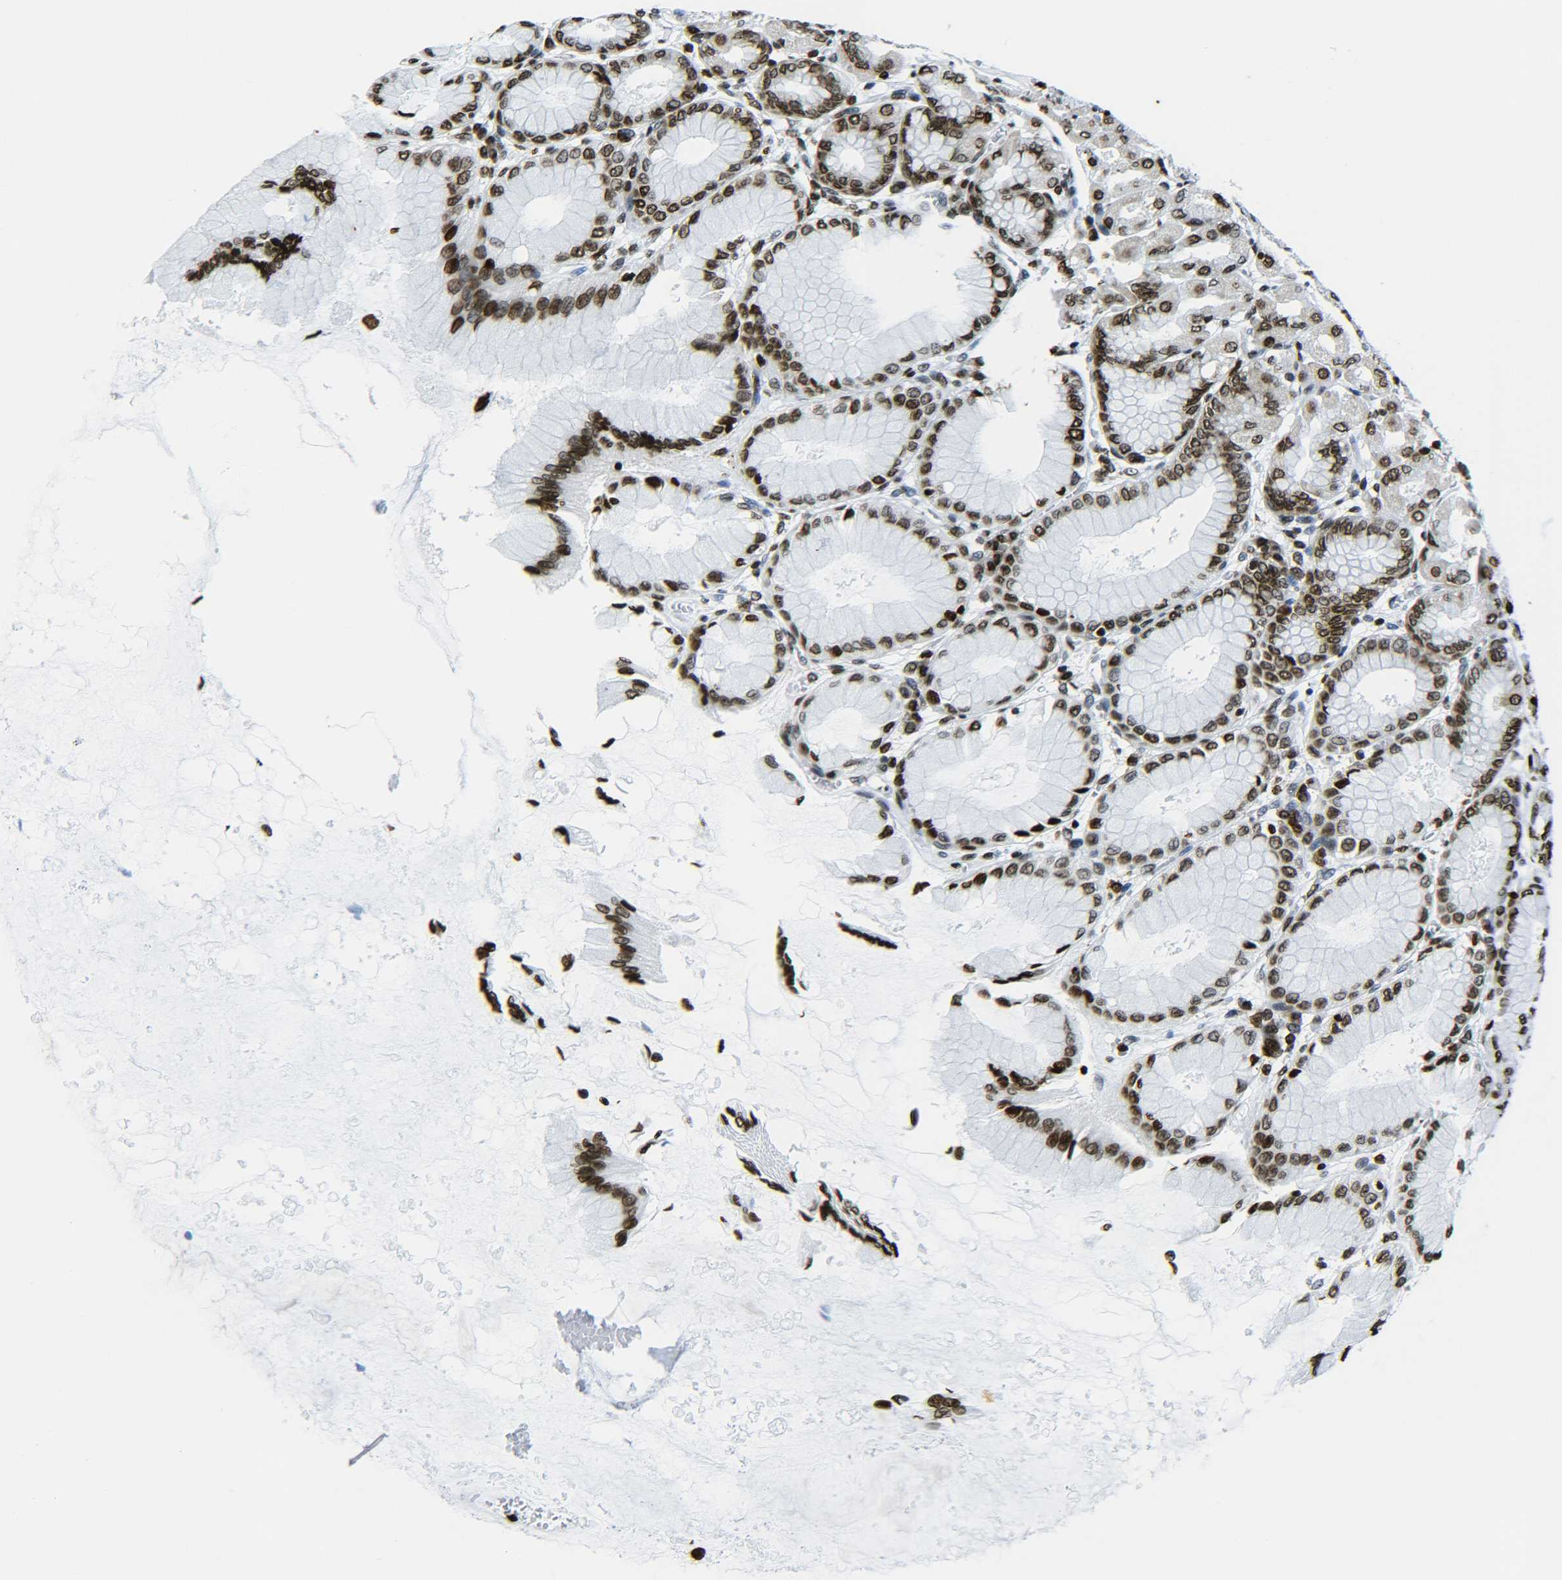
{"staining": {"intensity": "strong", "quantity": ">75%", "location": "nuclear"}, "tissue": "stomach", "cell_type": "Glandular cells", "image_type": "normal", "snomed": [{"axis": "morphology", "description": "Normal tissue, NOS"}, {"axis": "topography", "description": "Stomach, upper"}], "caption": "About >75% of glandular cells in benign stomach display strong nuclear protein positivity as visualized by brown immunohistochemical staining.", "gene": "H2AX", "patient": {"sex": "female", "age": 56}}